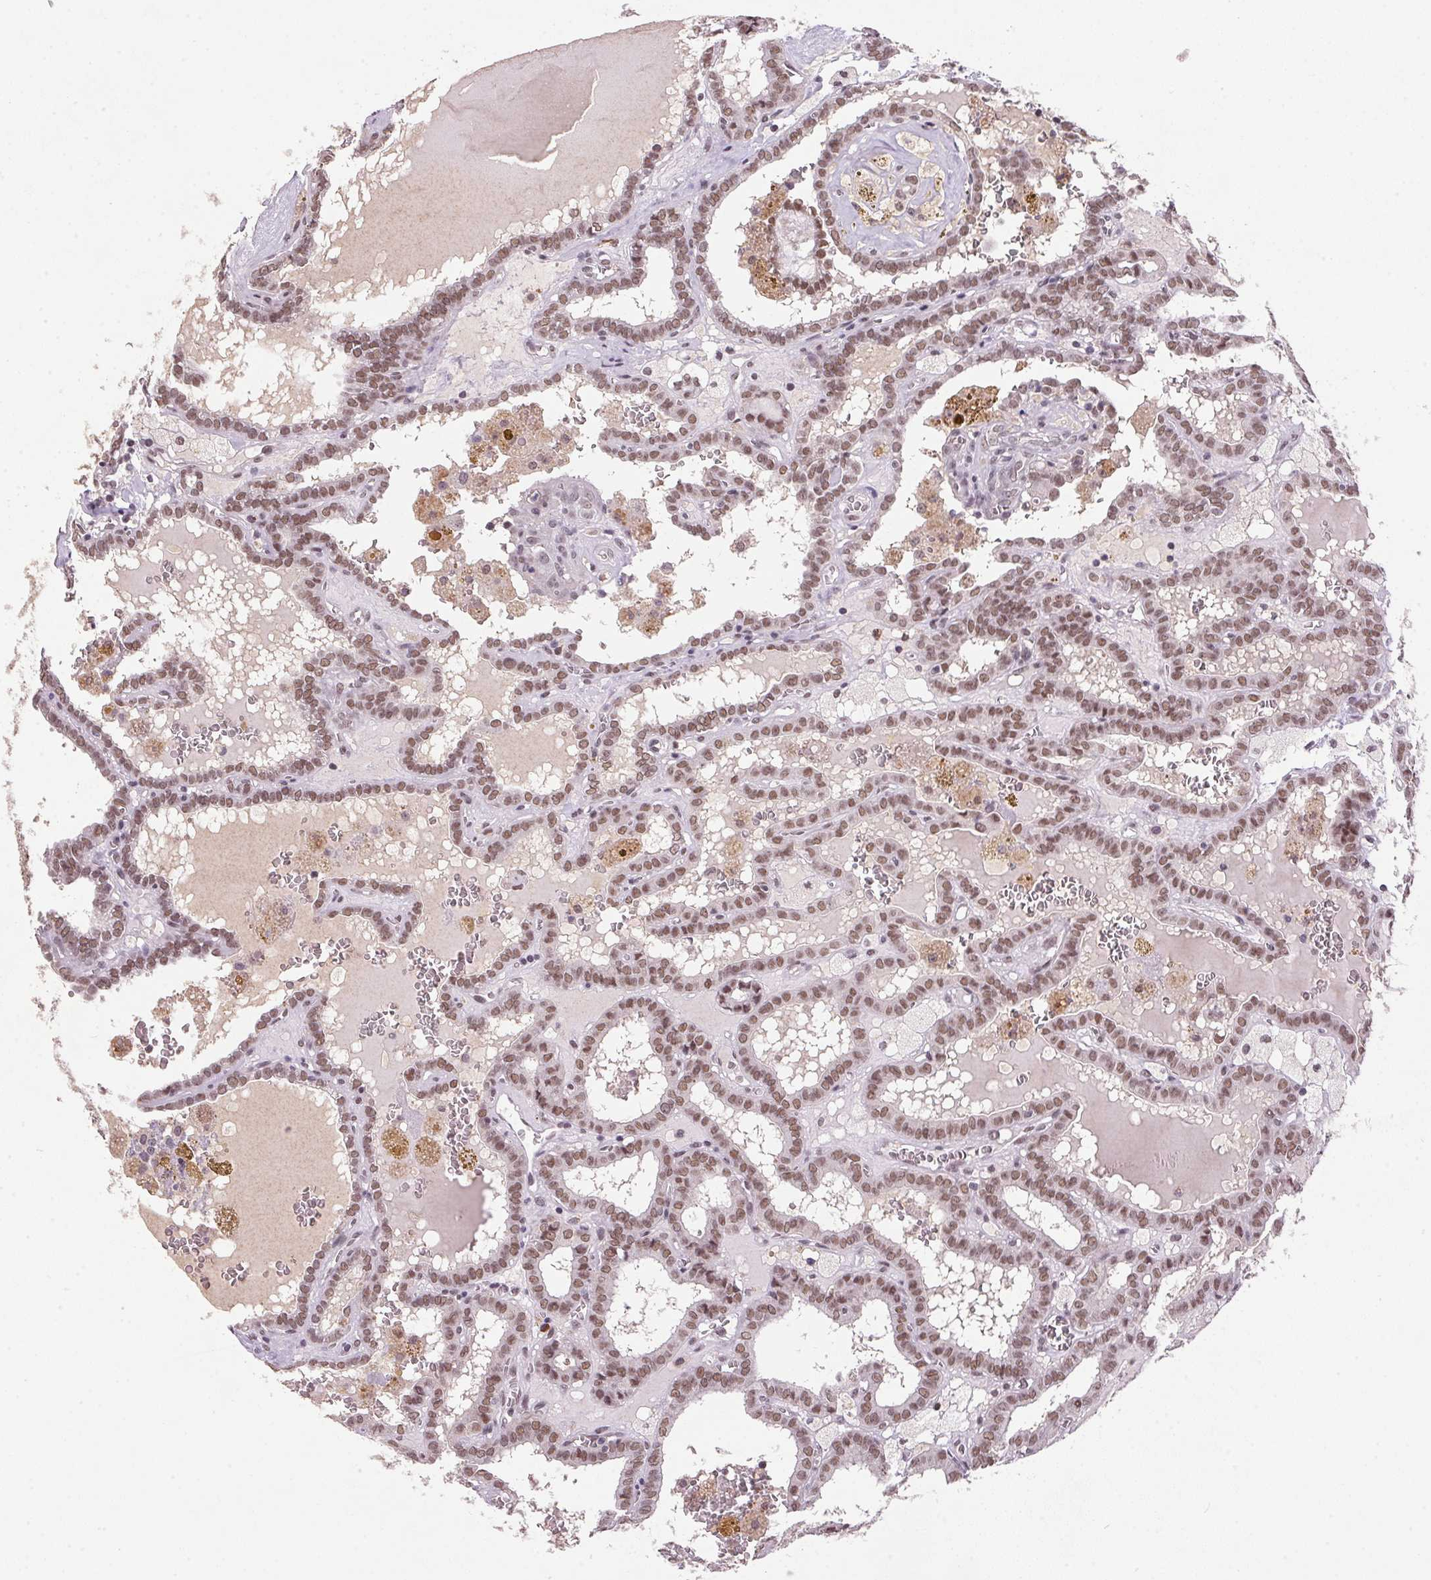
{"staining": {"intensity": "moderate", "quantity": ">75%", "location": "nuclear"}, "tissue": "thyroid cancer", "cell_type": "Tumor cells", "image_type": "cancer", "snomed": [{"axis": "morphology", "description": "Papillary adenocarcinoma, NOS"}, {"axis": "topography", "description": "Thyroid gland"}], "caption": "Thyroid papillary adenocarcinoma stained for a protein shows moderate nuclear positivity in tumor cells.", "gene": "ZBTB4", "patient": {"sex": "female", "age": 39}}